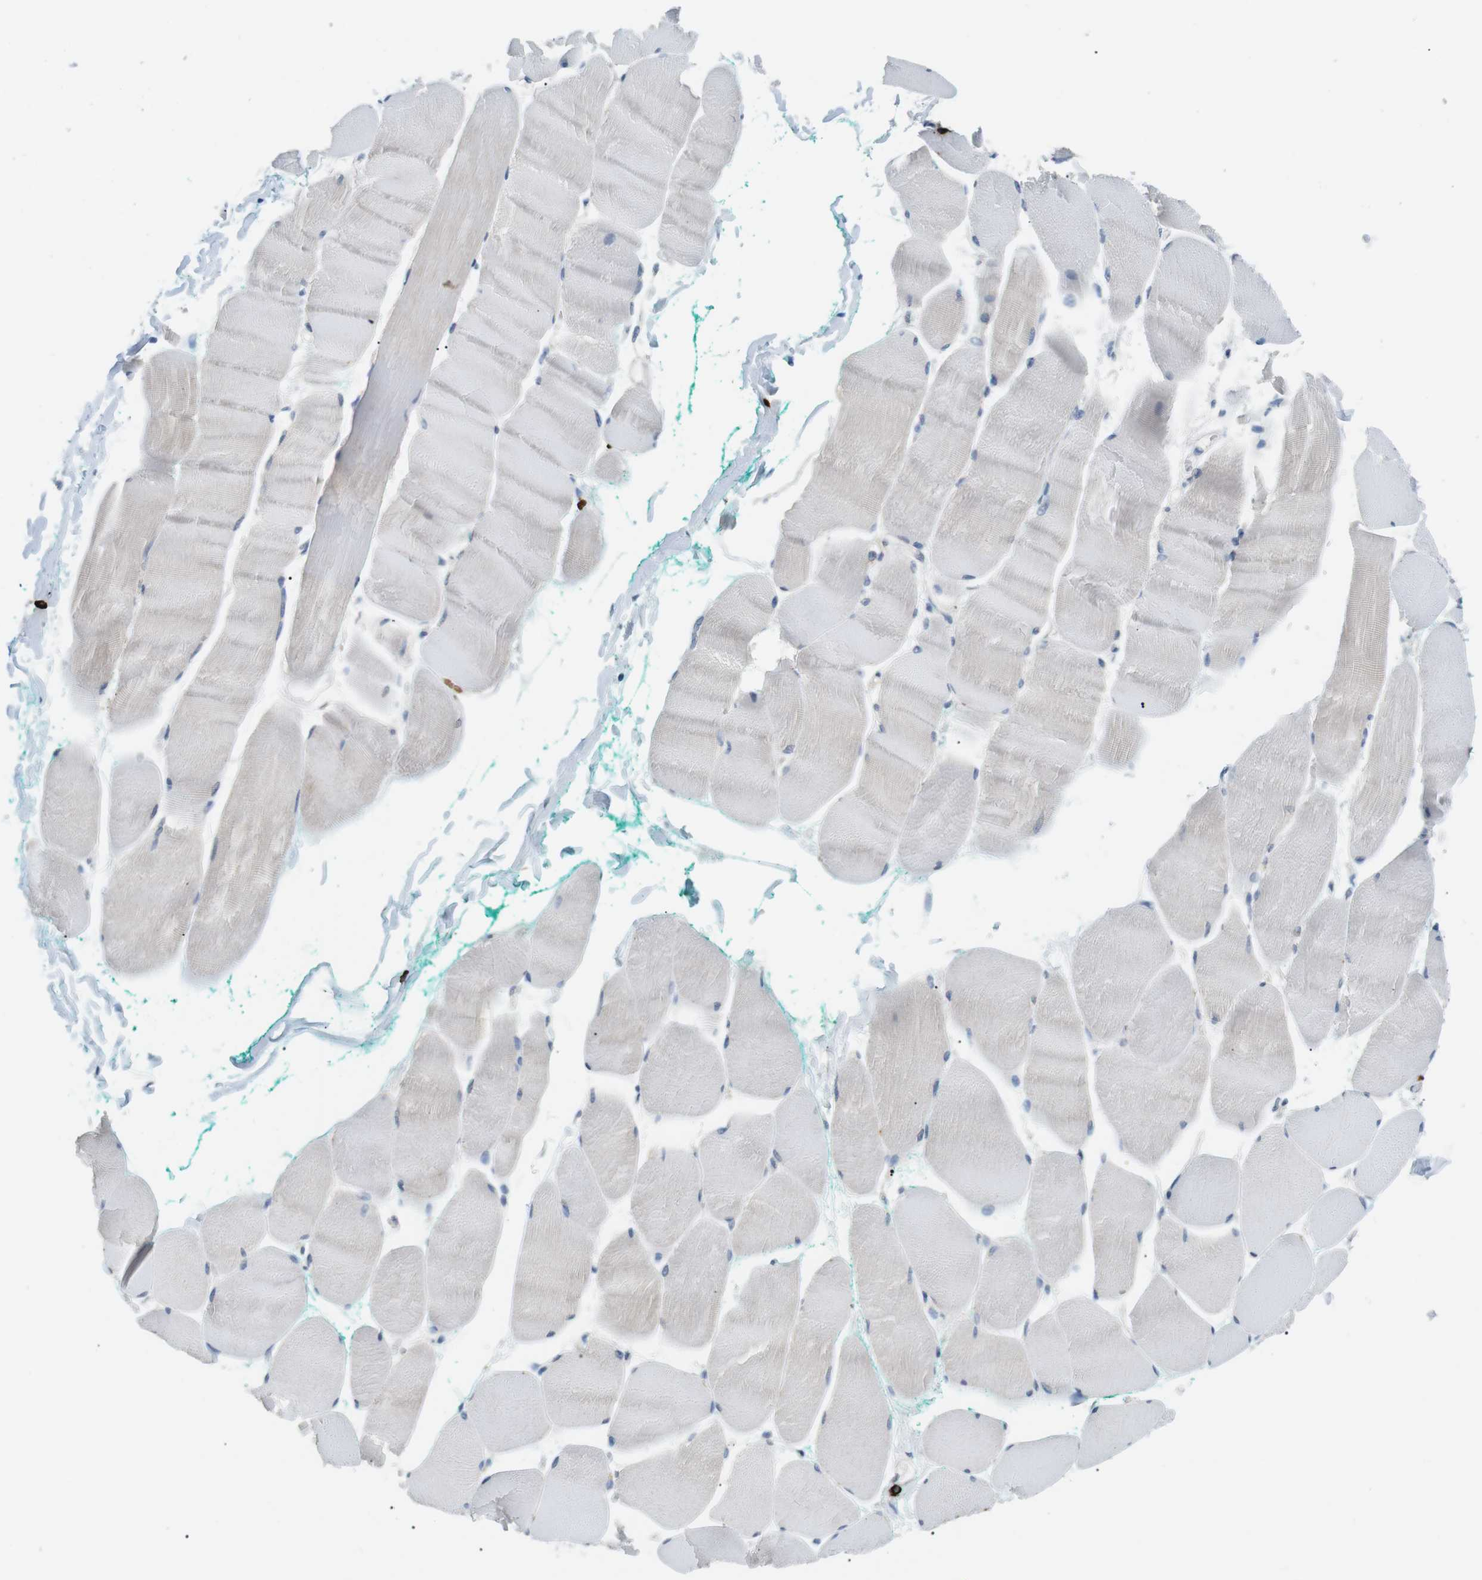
{"staining": {"intensity": "negative", "quantity": "none", "location": "none"}, "tissue": "skeletal muscle", "cell_type": "Myocytes", "image_type": "normal", "snomed": [{"axis": "morphology", "description": "Normal tissue, NOS"}, {"axis": "morphology", "description": "Squamous cell carcinoma, NOS"}, {"axis": "topography", "description": "Skeletal muscle"}], "caption": "This is an immunohistochemistry micrograph of benign skeletal muscle. There is no expression in myocytes.", "gene": "GZMM", "patient": {"sex": "male", "age": 51}}